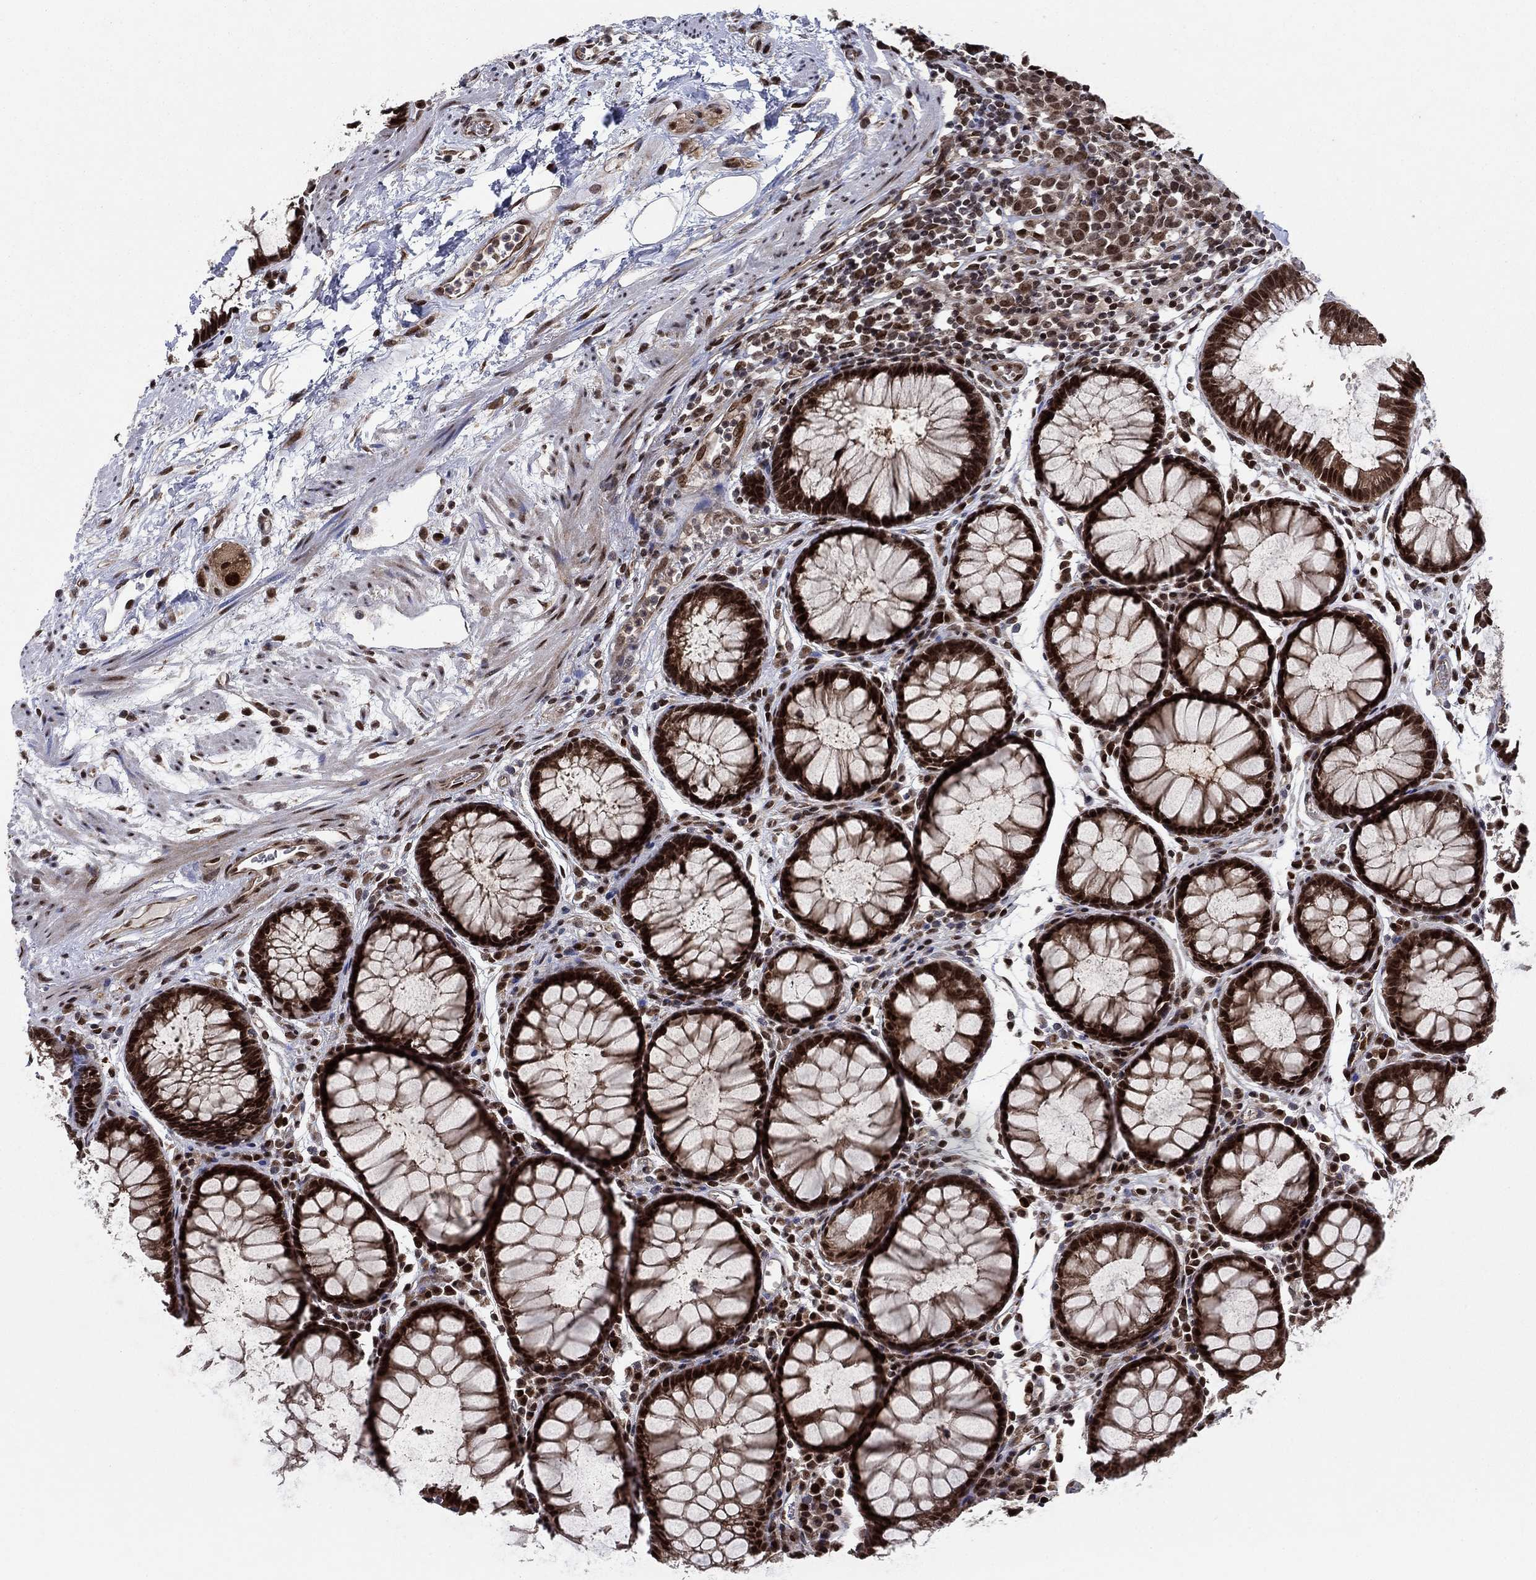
{"staining": {"intensity": "strong", "quantity": ">75%", "location": "cytoplasmic/membranous,nuclear"}, "tissue": "rectum", "cell_type": "Glandular cells", "image_type": "normal", "snomed": [{"axis": "morphology", "description": "Normal tissue, NOS"}, {"axis": "topography", "description": "Rectum"}], "caption": "Brown immunohistochemical staining in benign rectum displays strong cytoplasmic/membranous,nuclear staining in about >75% of glandular cells. The staining is performed using DAB brown chromogen to label protein expression. The nuclei are counter-stained blue using hematoxylin.", "gene": "PRICKLE4", "patient": {"sex": "female", "age": 68}}